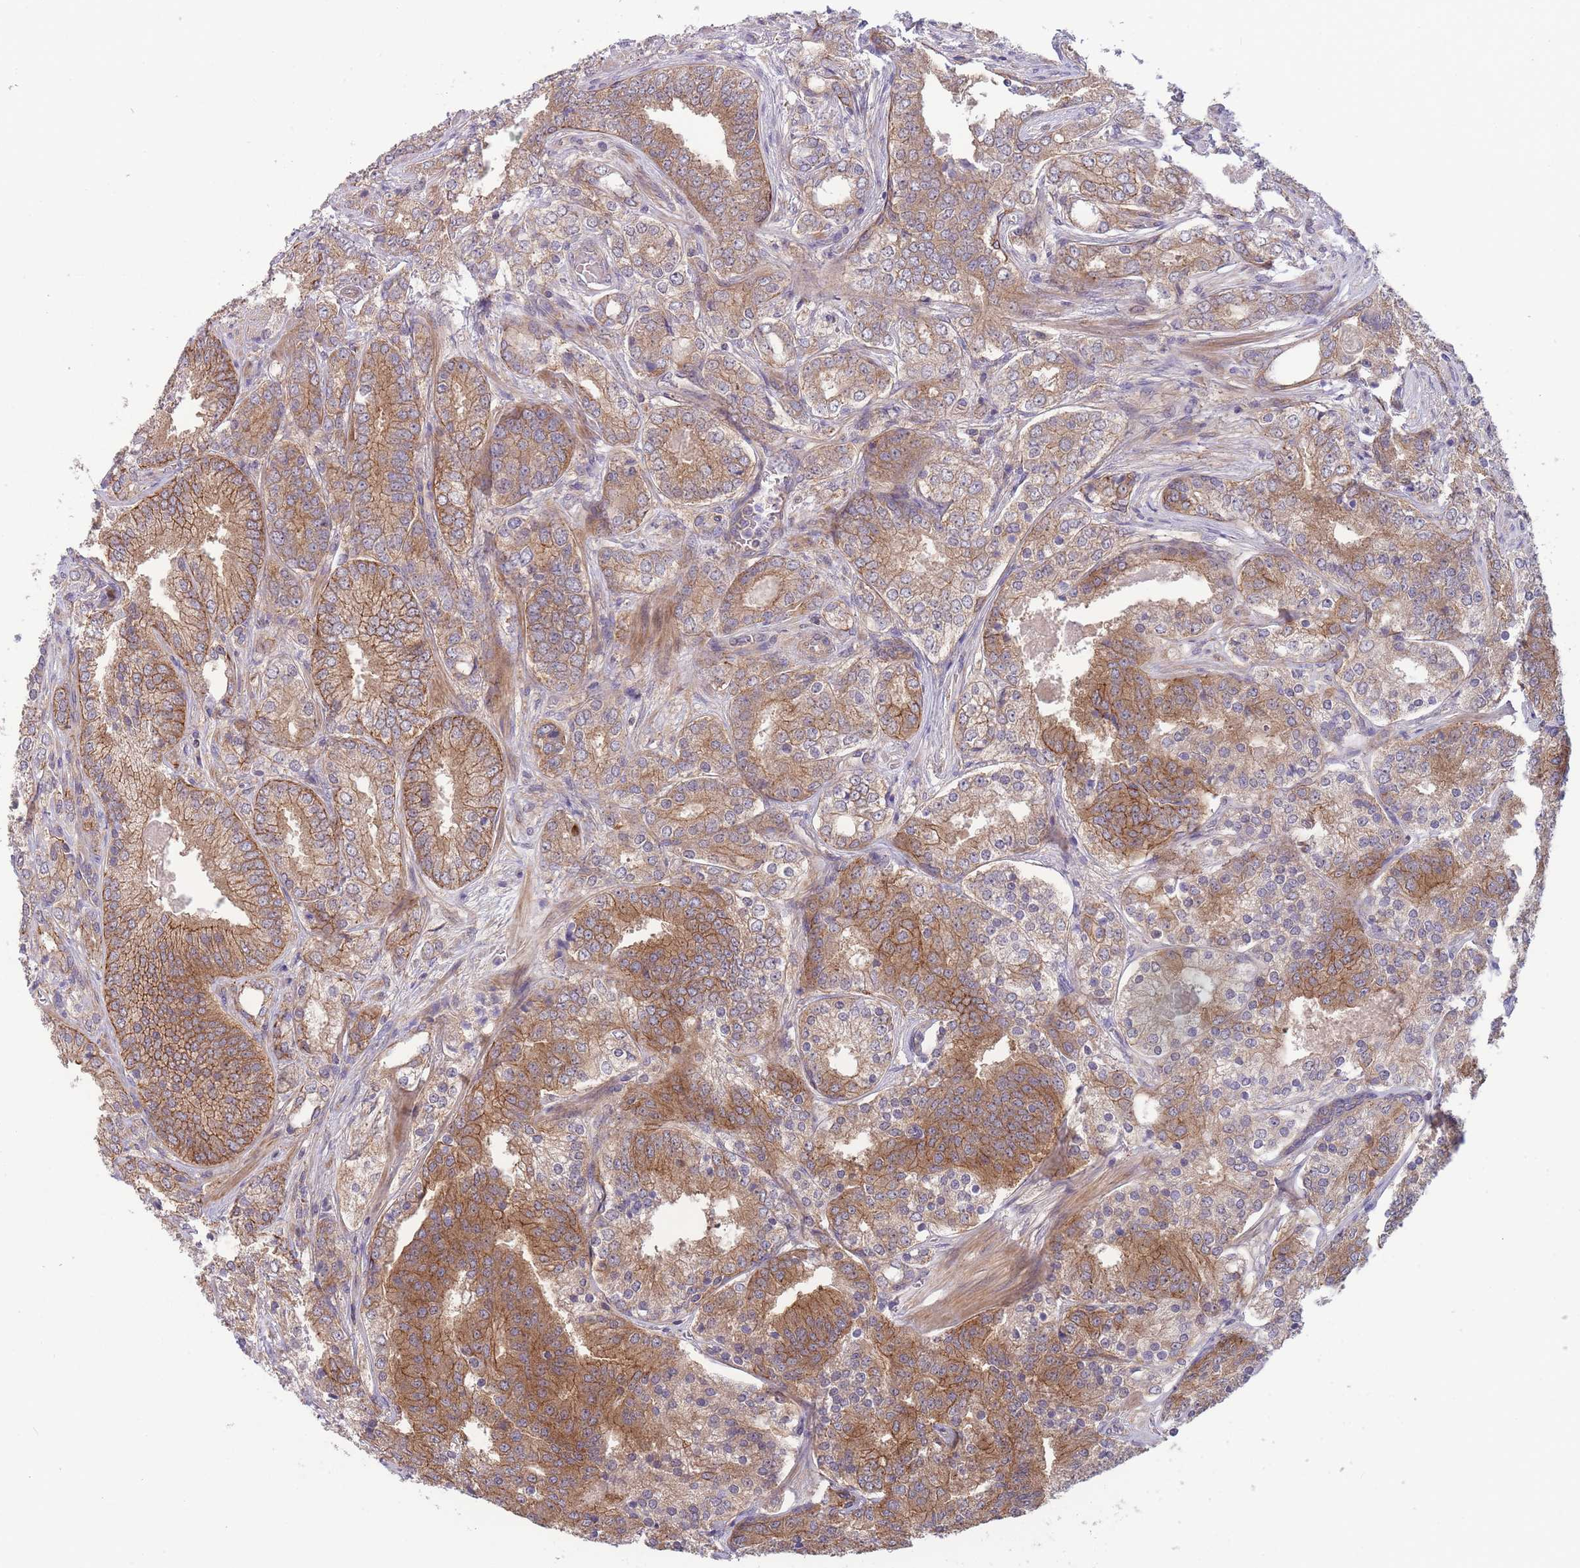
{"staining": {"intensity": "moderate", "quantity": ">75%", "location": "cytoplasmic/membranous"}, "tissue": "prostate cancer", "cell_type": "Tumor cells", "image_type": "cancer", "snomed": [{"axis": "morphology", "description": "Adenocarcinoma, High grade"}, {"axis": "topography", "description": "Prostate"}], "caption": "Immunohistochemical staining of human prostate cancer (adenocarcinoma (high-grade)) reveals medium levels of moderate cytoplasmic/membranous protein positivity in approximately >75% of tumor cells.", "gene": "PFDN6", "patient": {"sex": "male", "age": 63}}